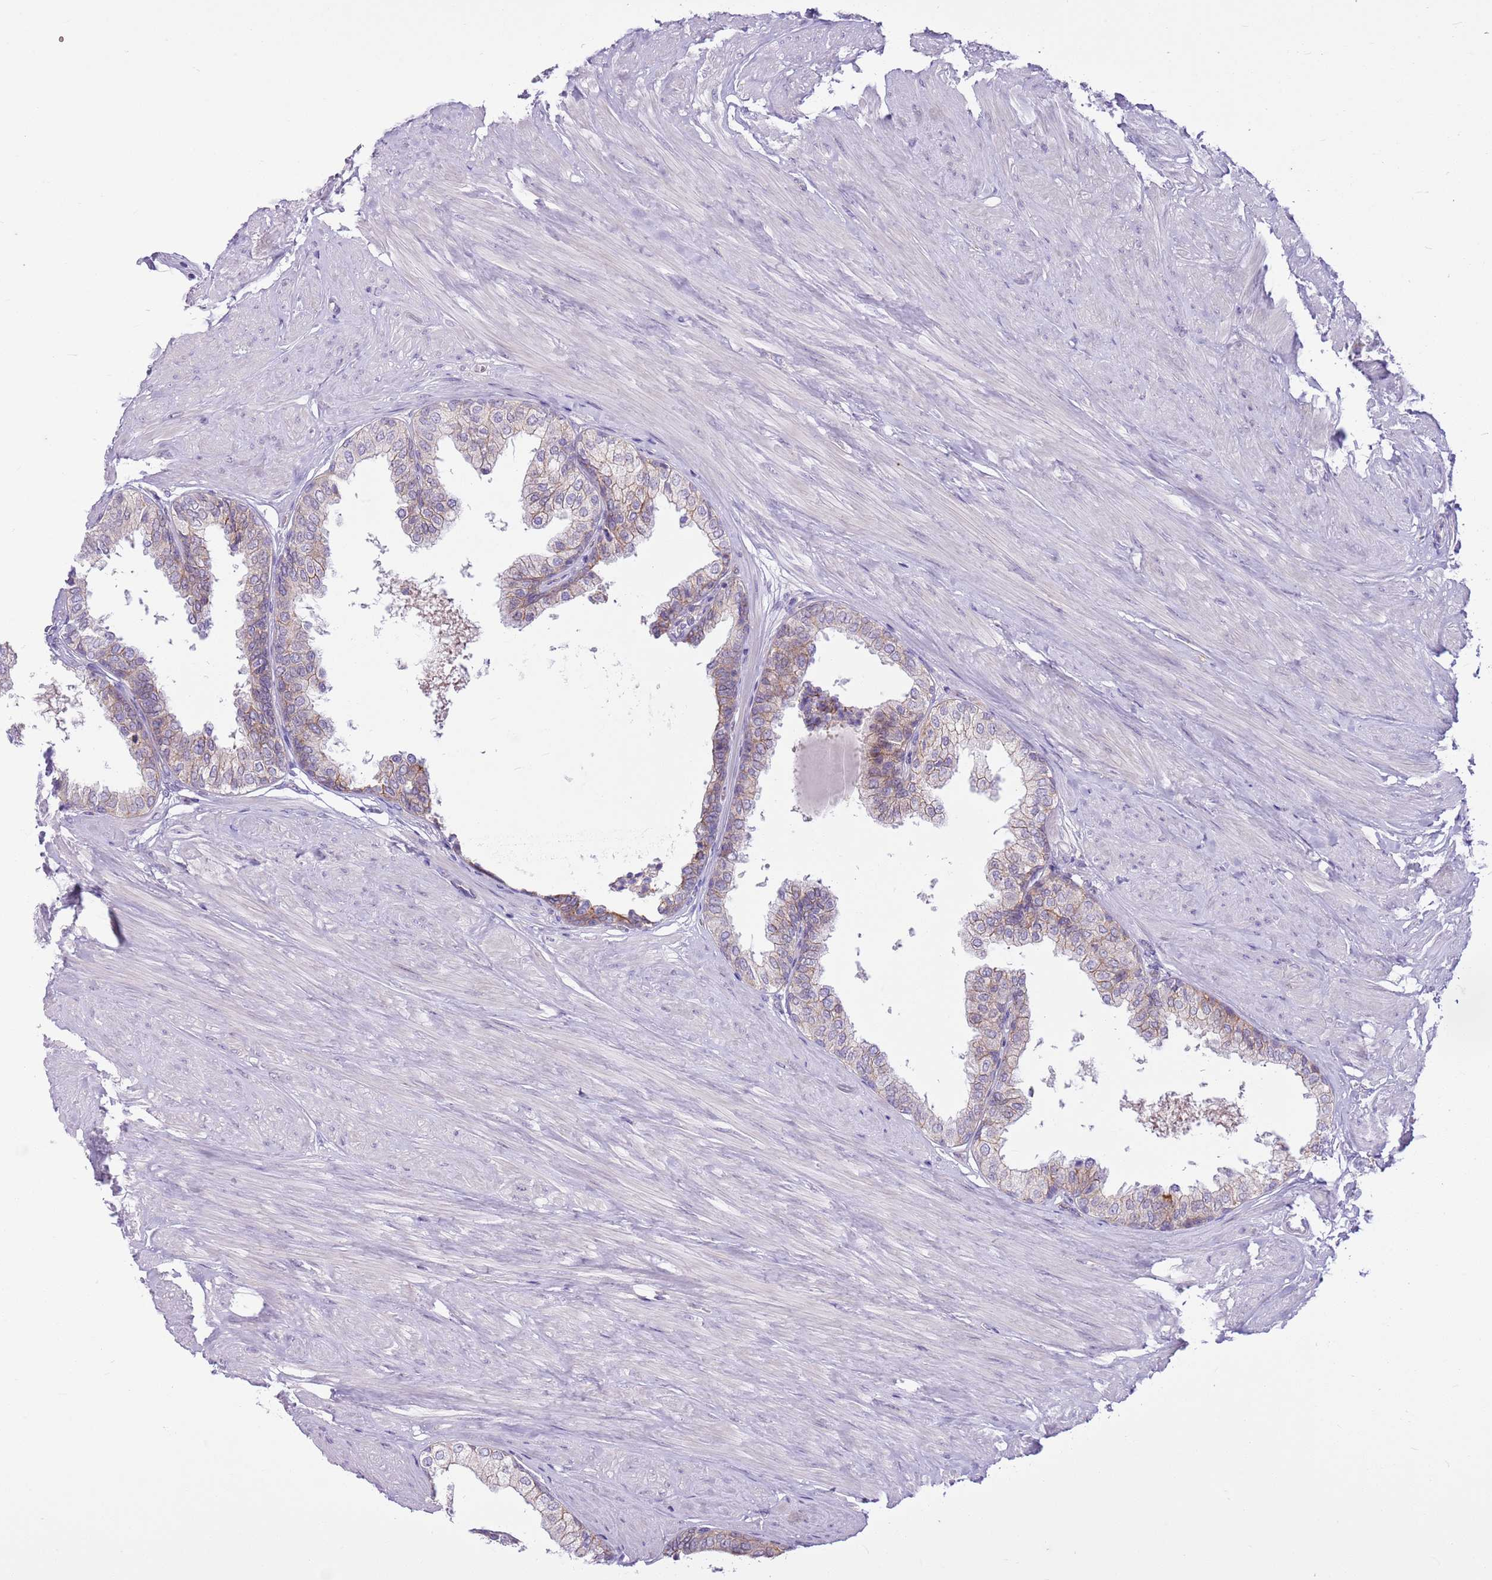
{"staining": {"intensity": "weak", "quantity": "25%-75%", "location": "cytoplasmic/membranous"}, "tissue": "prostate", "cell_type": "Glandular cells", "image_type": "normal", "snomed": [{"axis": "morphology", "description": "Normal tissue, NOS"}, {"axis": "topography", "description": "Prostate"}], "caption": "Weak cytoplasmic/membranous protein positivity is seen in about 25%-75% of glandular cells in prostate. Using DAB (3,3'-diaminobenzidine) (brown) and hematoxylin (blue) stains, captured at high magnification using brightfield microscopy.", "gene": "PARP8", "patient": {"sex": "male", "age": 48}}